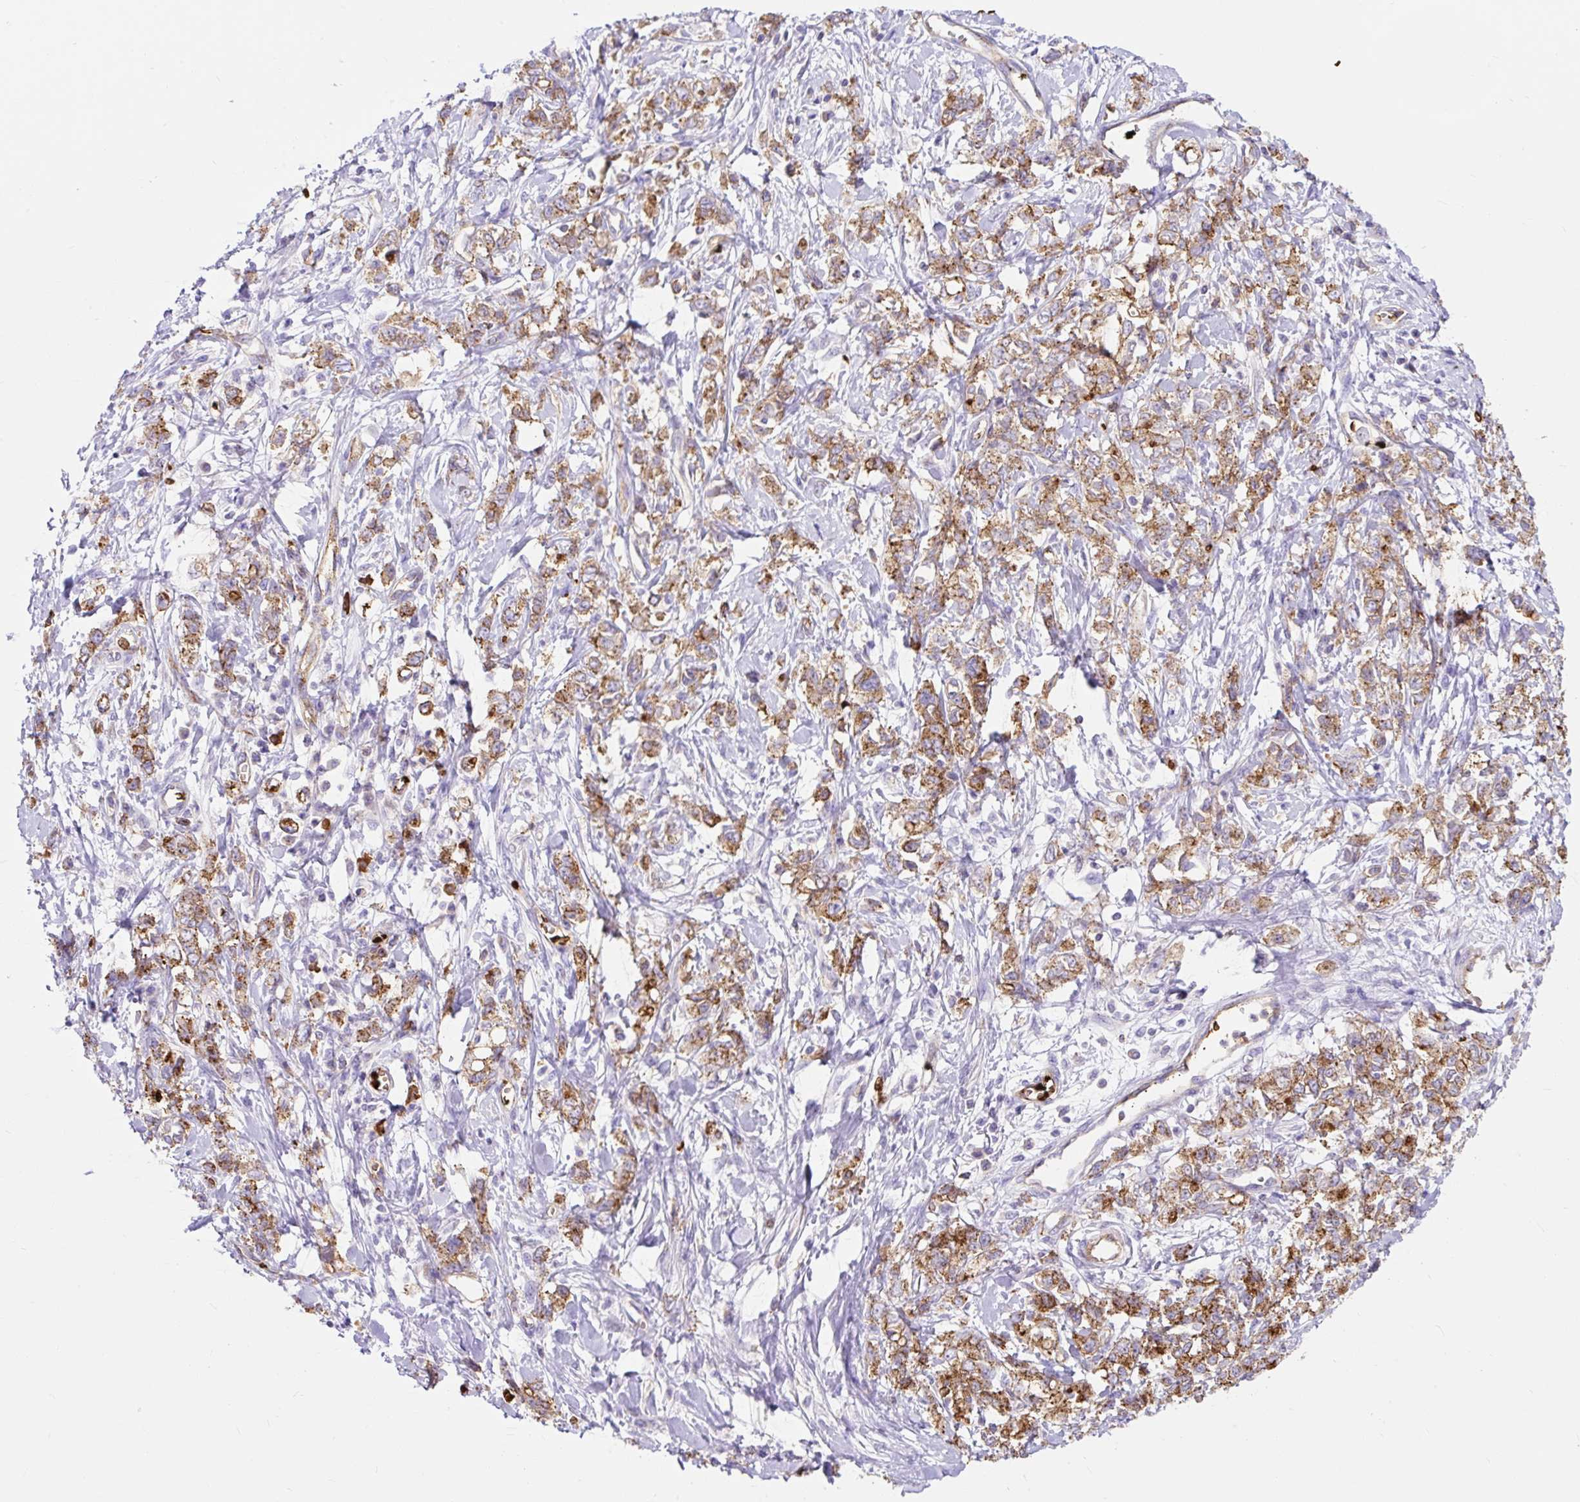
{"staining": {"intensity": "moderate", "quantity": ">75%", "location": "cytoplasmic/membranous"}, "tissue": "stomach cancer", "cell_type": "Tumor cells", "image_type": "cancer", "snomed": [{"axis": "morphology", "description": "Adenocarcinoma, NOS"}, {"axis": "topography", "description": "Stomach"}], "caption": "Immunohistochemical staining of human stomach cancer demonstrates medium levels of moderate cytoplasmic/membranous expression in about >75% of tumor cells. The protein of interest is stained brown, and the nuclei are stained in blue (DAB (3,3'-diaminobenzidine) IHC with brightfield microscopy, high magnification).", "gene": "HIP1R", "patient": {"sex": "female", "age": 76}}